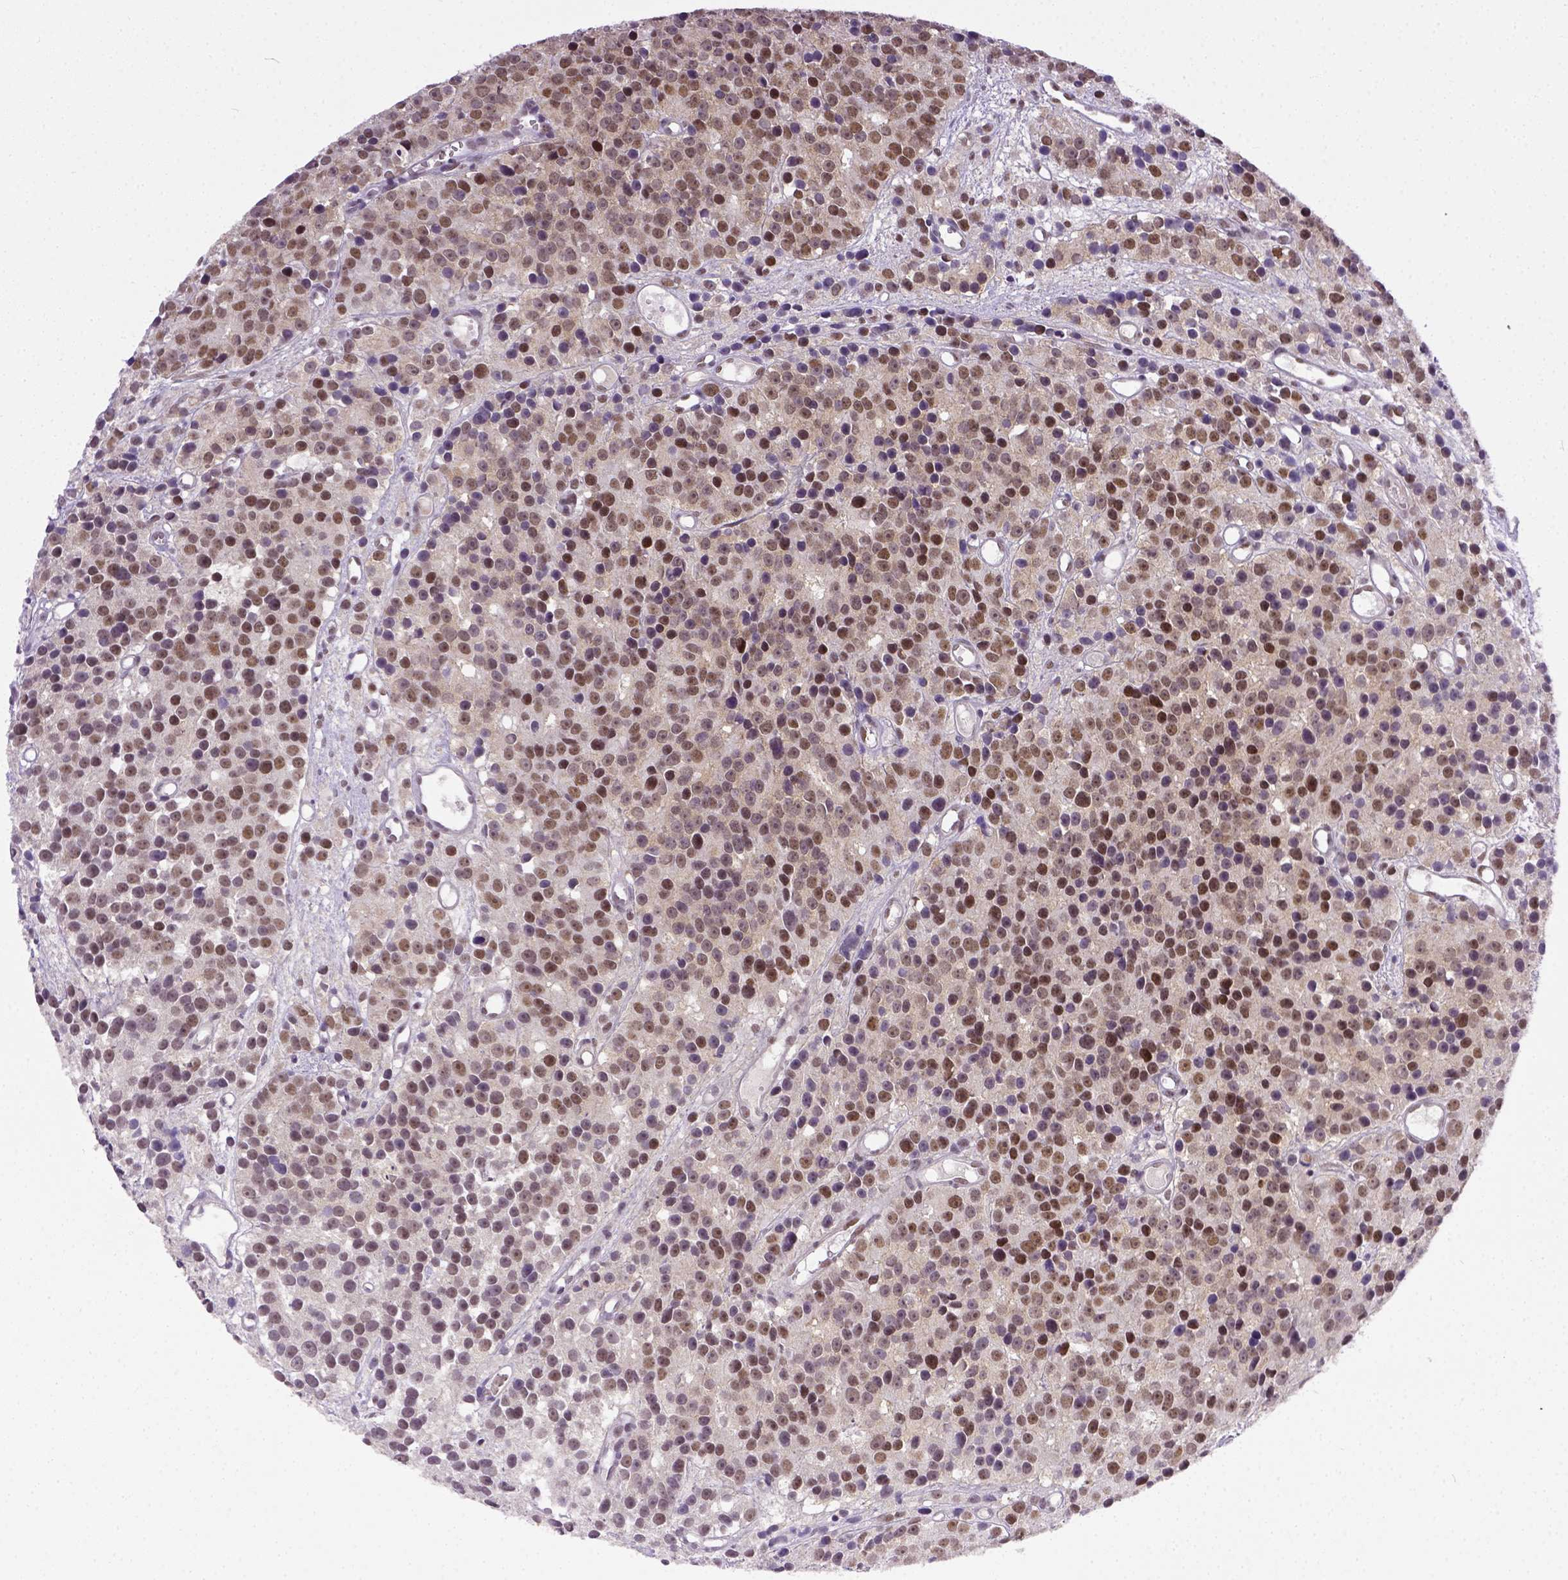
{"staining": {"intensity": "moderate", "quantity": ">75%", "location": "nuclear"}, "tissue": "prostate cancer", "cell_type": "Tumor cells", "image_type": "cancer", "snomed": [{"axis": "morphology", "description": "Adenocarcinoma, High grade"}, {"axis": "topography", "description": "Prostate"}], "caption": "Protein expression analysis of prostate high-grade adenocarcinoma exhibits moderate nuclear expression in about >75% of tumor cells.", "gene": "ERCC1", "patient": {"sex": "male", "age": 77}}